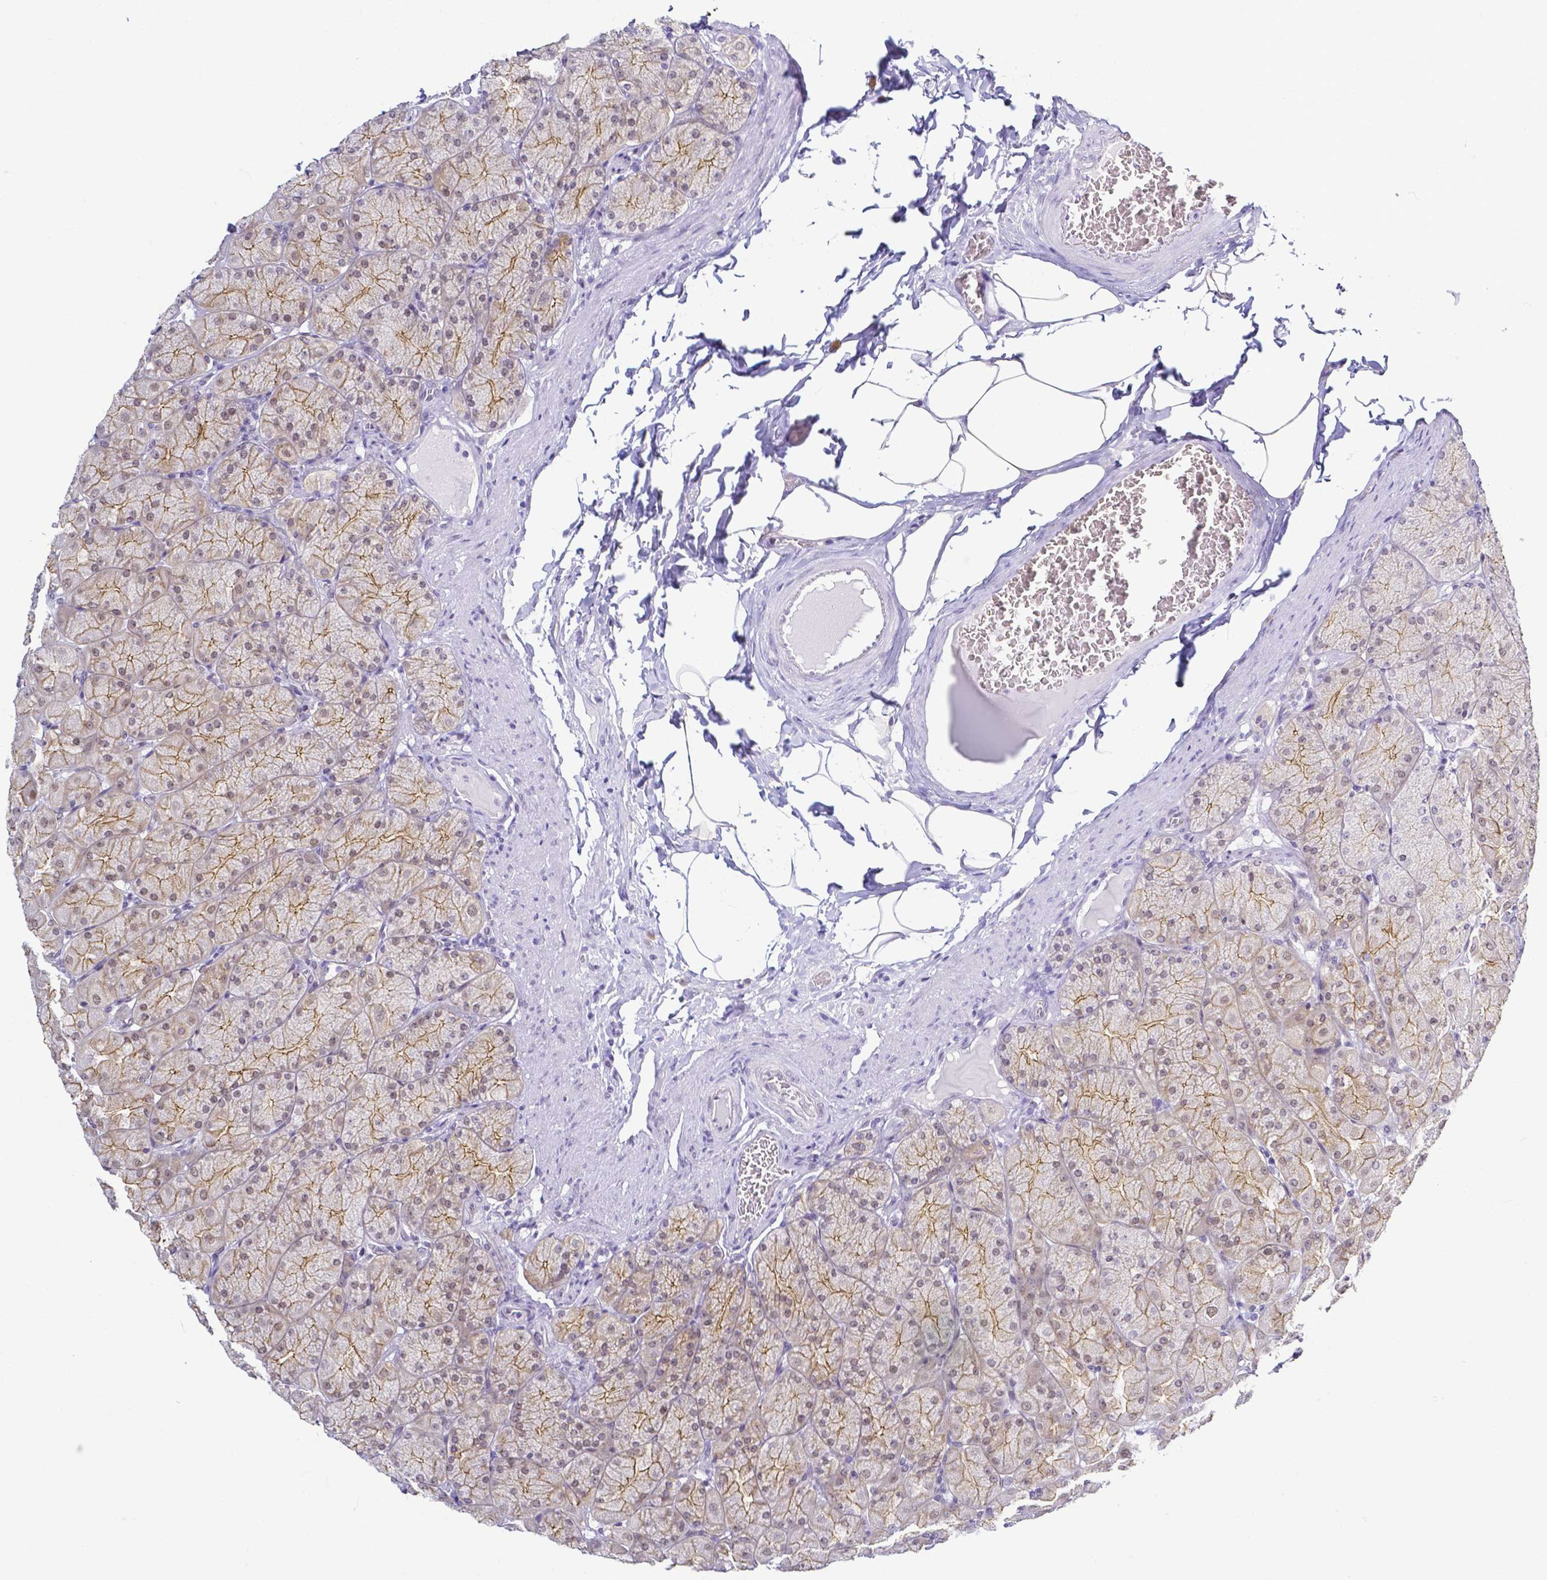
{"staining": {"intensity": "moderate", "quantity": "25%-75%", "location": "cytoplasmic/membranous"}, "tissue": "stomach", "cell_type": "Glandular cells", "image_type": "normal", "snomed": [{"axis": "morphology", "description": "Normal tissue, NOS"}, {"axis": "topography", "description": "Stomach, upper"}], "caption": "Immunohistochemistry (DAB) staining of normal human stomach demonstrates moderate cytoplasmic/membranous protein expression in approximately 25%-75% of glandular cells. (IHC, brightfield microscopy, high magnification).", "gene": "FAM83G", "patient": {"sex": "female", "age": 56}}